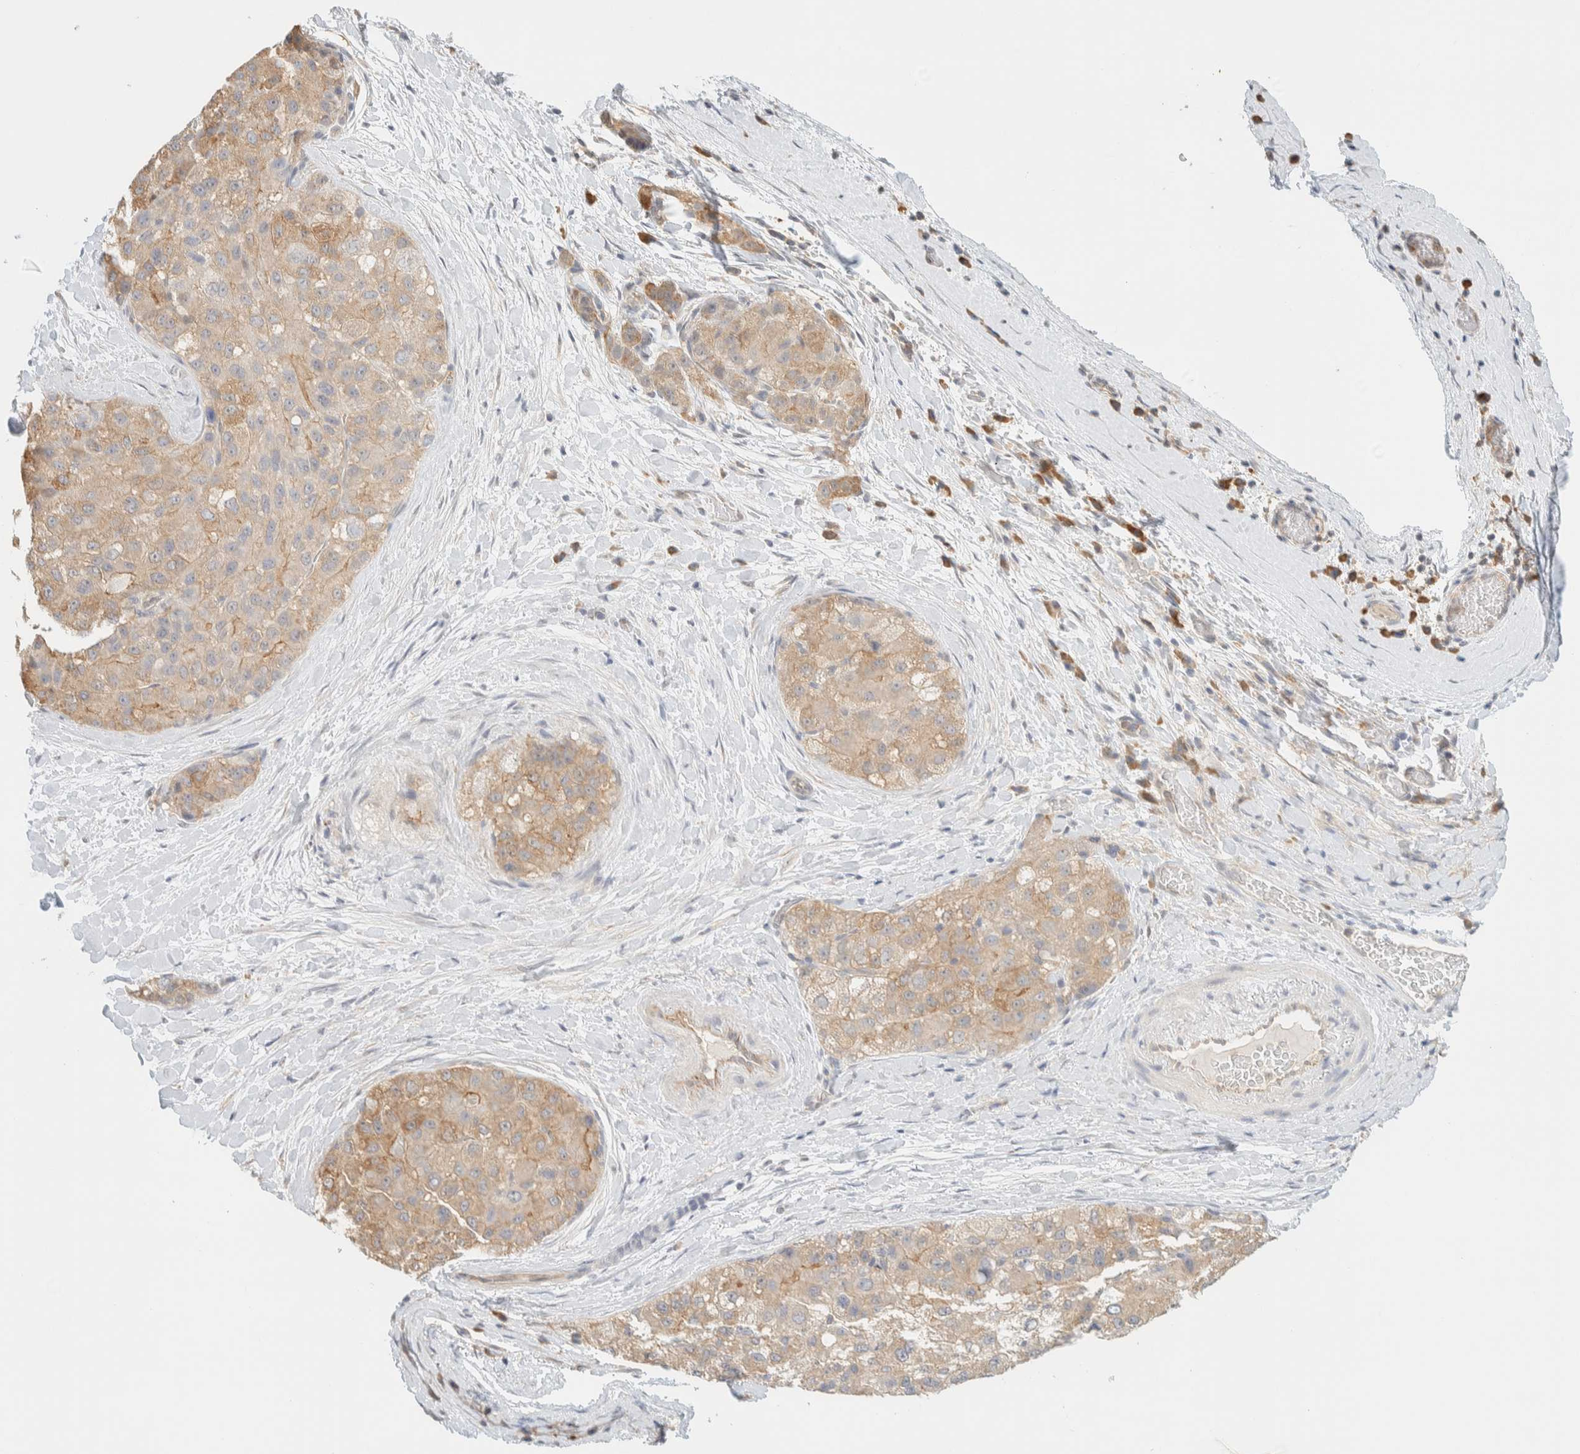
{"staining": {"intensity": "weak", "quantity": ">75%", "location": "cytoplasmic/membranous"}, "tissue": "liver cancer", "cell_type": "Tumor cells", "image_type": "cancer", "snomed": [{"axis": "morphology", "description": "Carcinoma, Hepatocellular, NOS"}, {"axis": "topography", "description": "Liver"}], "caption": "Immunohistochemistry (IHC) micrograph of human liver cancer stained for a protein (brown), which demonstrates low levels of weak cytoplasmic/membranous positivity in about >75% of tumor cells.", "gene": "TBC1D8B", "patient": {"sex": "male", "age": 80}}